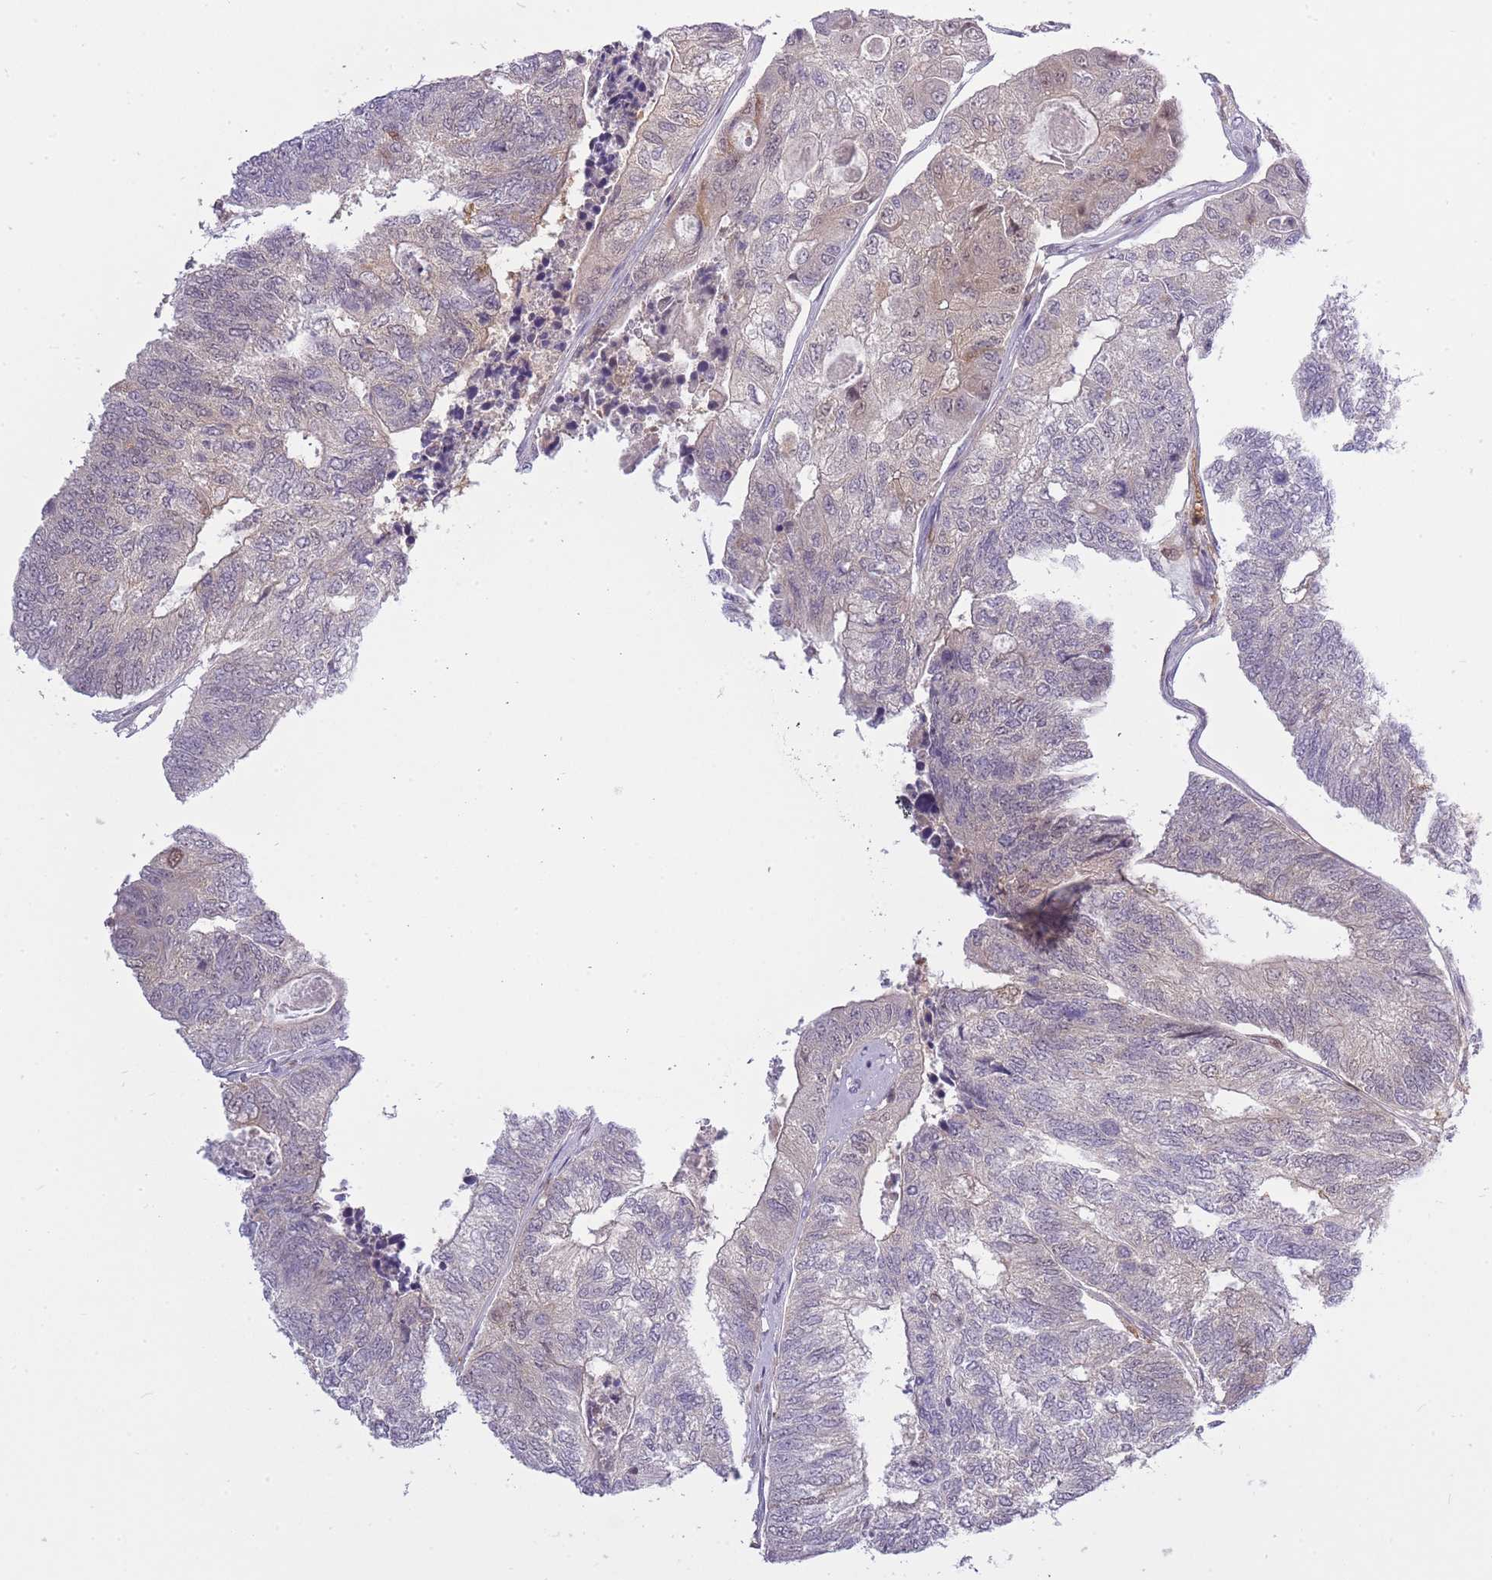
{"staining": {"intensity": "weak", "quantity": "25%-75%", "location": "cytoplasmic/membranous,nuclear"}, "tissue": "colorectal cancer", "cell_type": "Tumor cells", "image_type": "cancer", "snomed": [{"axis": "morphology", "description": "Adenocarcinoma, NOS"}, {"axis": "topography", "description": "Colon"}], "caption": "Colorectal cancer tissue demonstrates weak cytoplasmic/membranous and nuclear expression in about 25%-75% of tumor cells, visualized by immunohistochemistry. Using DAB (brown) and hematoxylin (blue) stains, captured at high magnification using brightfield microscopy.", "gene": "CXorf38", "patient": {"sex": "female", "age": 67}}